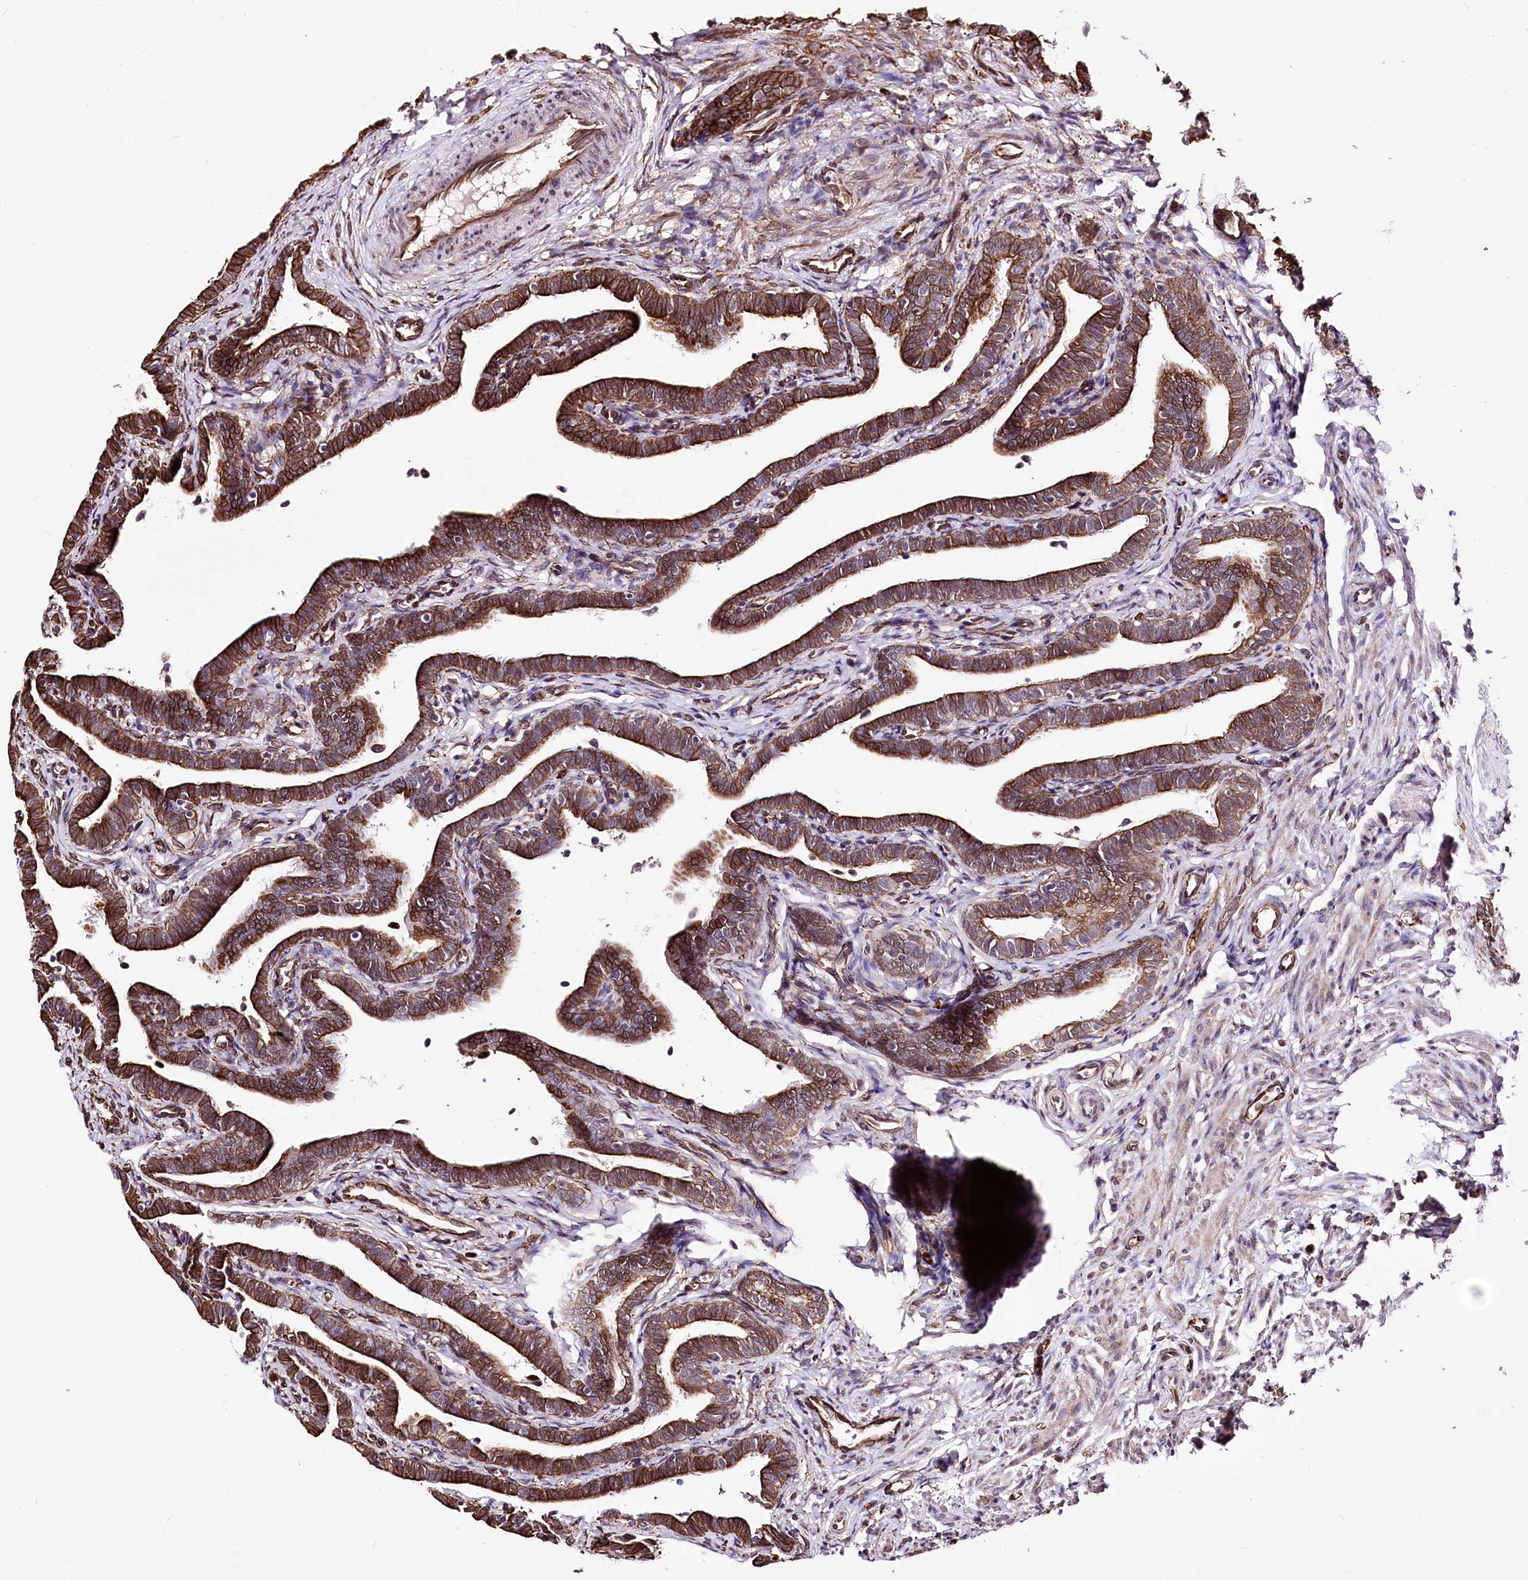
{"staining": {"intensity": "strong", "quantity": ">75%", "location": "cytoplasmic/membranous"}, "tissue": "fallopian tube", "cell_type": "Glandular cells", "image_type": "normal", "snomed": [{"axis": "morphology", "description": "Normal tissue, NOS"}, {"axis": "topography", "description": "Fallopian tube"}], "caption": "Fallopian tube stained with immunohistochemistry demonstrates strong cytoplasmic/membranous positivity in approximately >75% of glandular cells. (Brightfield microscopy of DAB IHC at high magnification).", "gene": "WWC1", "patient": {"sex": "female", "age": 36}}